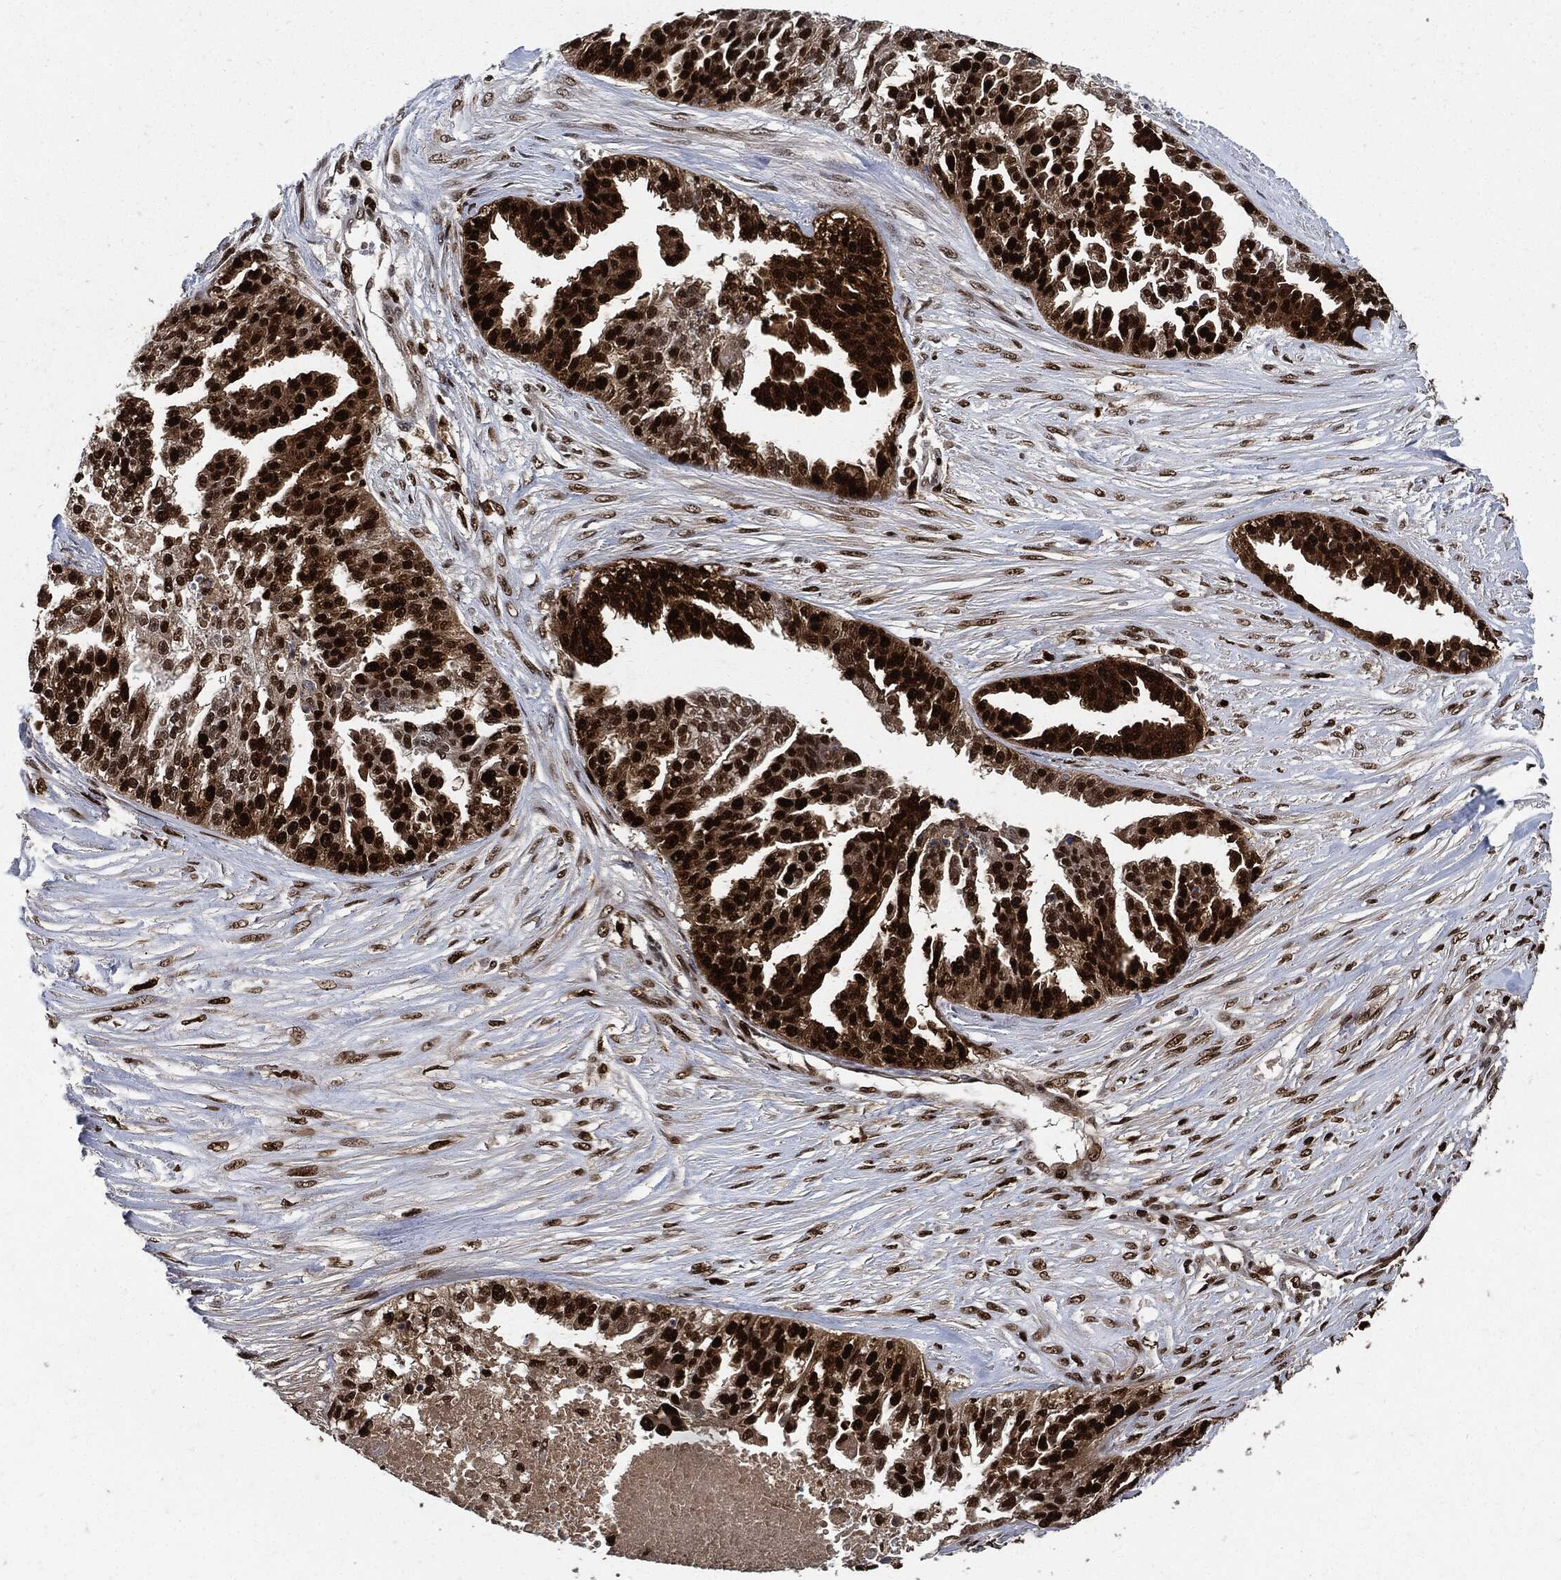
{"staining": {"intensity": "strong", "quantity": ">75%", "location": "nuclear"}, "tissue": "ovarian cancer", "cell_type": "Tumor cells", "image_type": "cancer", "snomed": [{"axis": "morphology", "description": "Cystadenocarcinoma, serous, NOS"}, {"axis": "topography", "description": "Ovary"}], "caption": "Ovarian cancer (serous cystadenocarcinoma) stained for a protein (brown) demonstrates strong nuclear positive expression in approximately >75% of tumor cells.", "gene": "PCNA", "patient": {"sex": "female", "age": 58}}